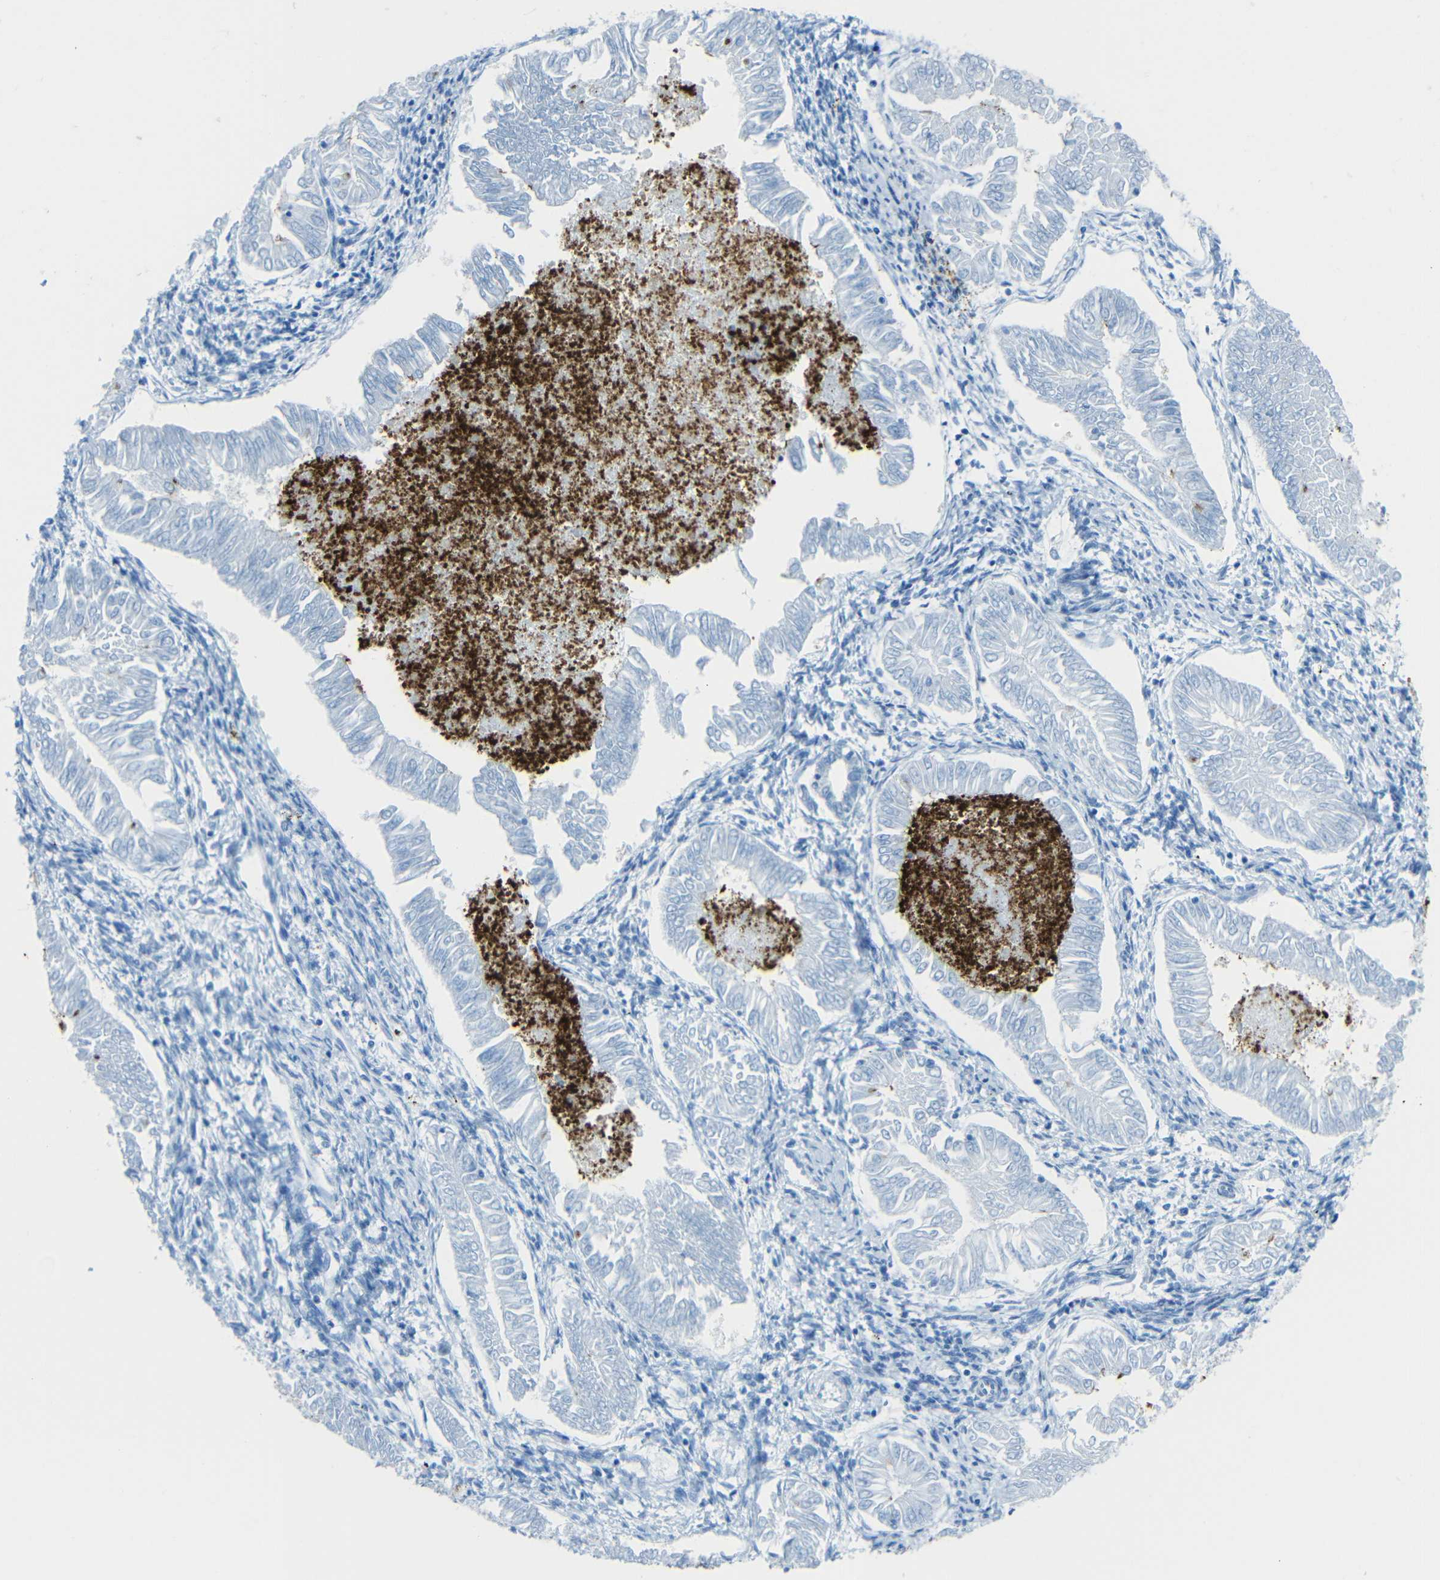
{"staining": {"intensity": "negative", "quantity": "none", "location": "none"}, "tissue": "endometrial cancer", "cell_type": "Tumor cells", "image_type": "cancer", "snomed": [{"axis": "morphology", "description": "Adenocarcinoma, NOS"}, {"axis": "topography", "description": "Endometrium"}], "caption": "This photomicrograph is of endometrial adenocarcinoma stained with immunohistochemistry (IHC) to label a protein in brown with the nuclei are counter-stained blue. There is no expression in tumor cells. The staining was performed using DAB (3,3'-diaminobenzidine) to visualize the protein expression in brown, while the nuclei were stained in blue with hematoxylin (Magnification: 20x).", "gene": "TUBB4B", "patient": {"sex": "female", "age": 53}}